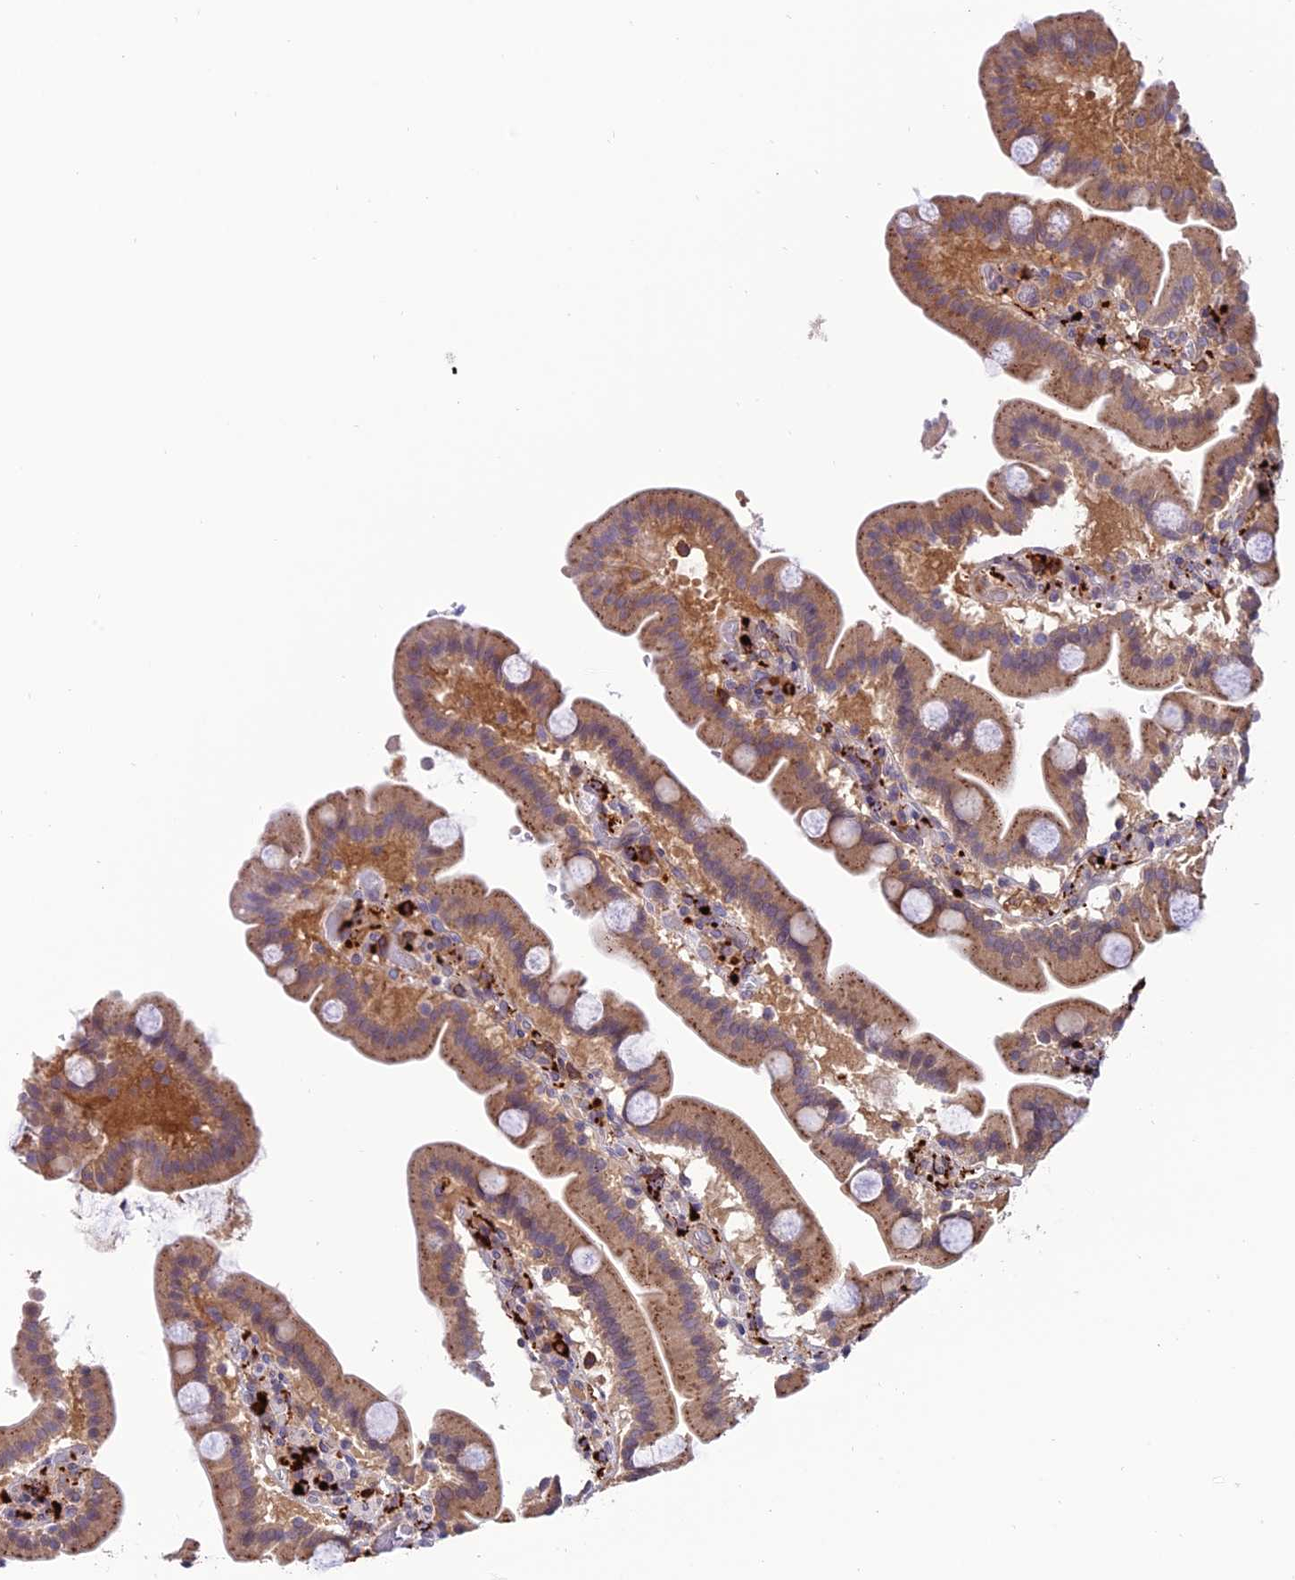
{"staining": {"intensity": "moderate", "quantity": ">75%", "location": "cytoplasmic/membranous"}, "tissue": "duodenum", "cell_type": "Glandular cells", "image_type": "normal", "snomed": [{"axis": "morphology", "description": "Normal tissue, NOS"}, {"axis": "topography", "description": "Duodenum"}], "caption": "A brown stain labels moderate cytoplasmic/membranous expression of a protein in glandular cells of benign duodenum.", "gene": "ARHGEF18", "patient": {"sex": "male", "age": 55}}